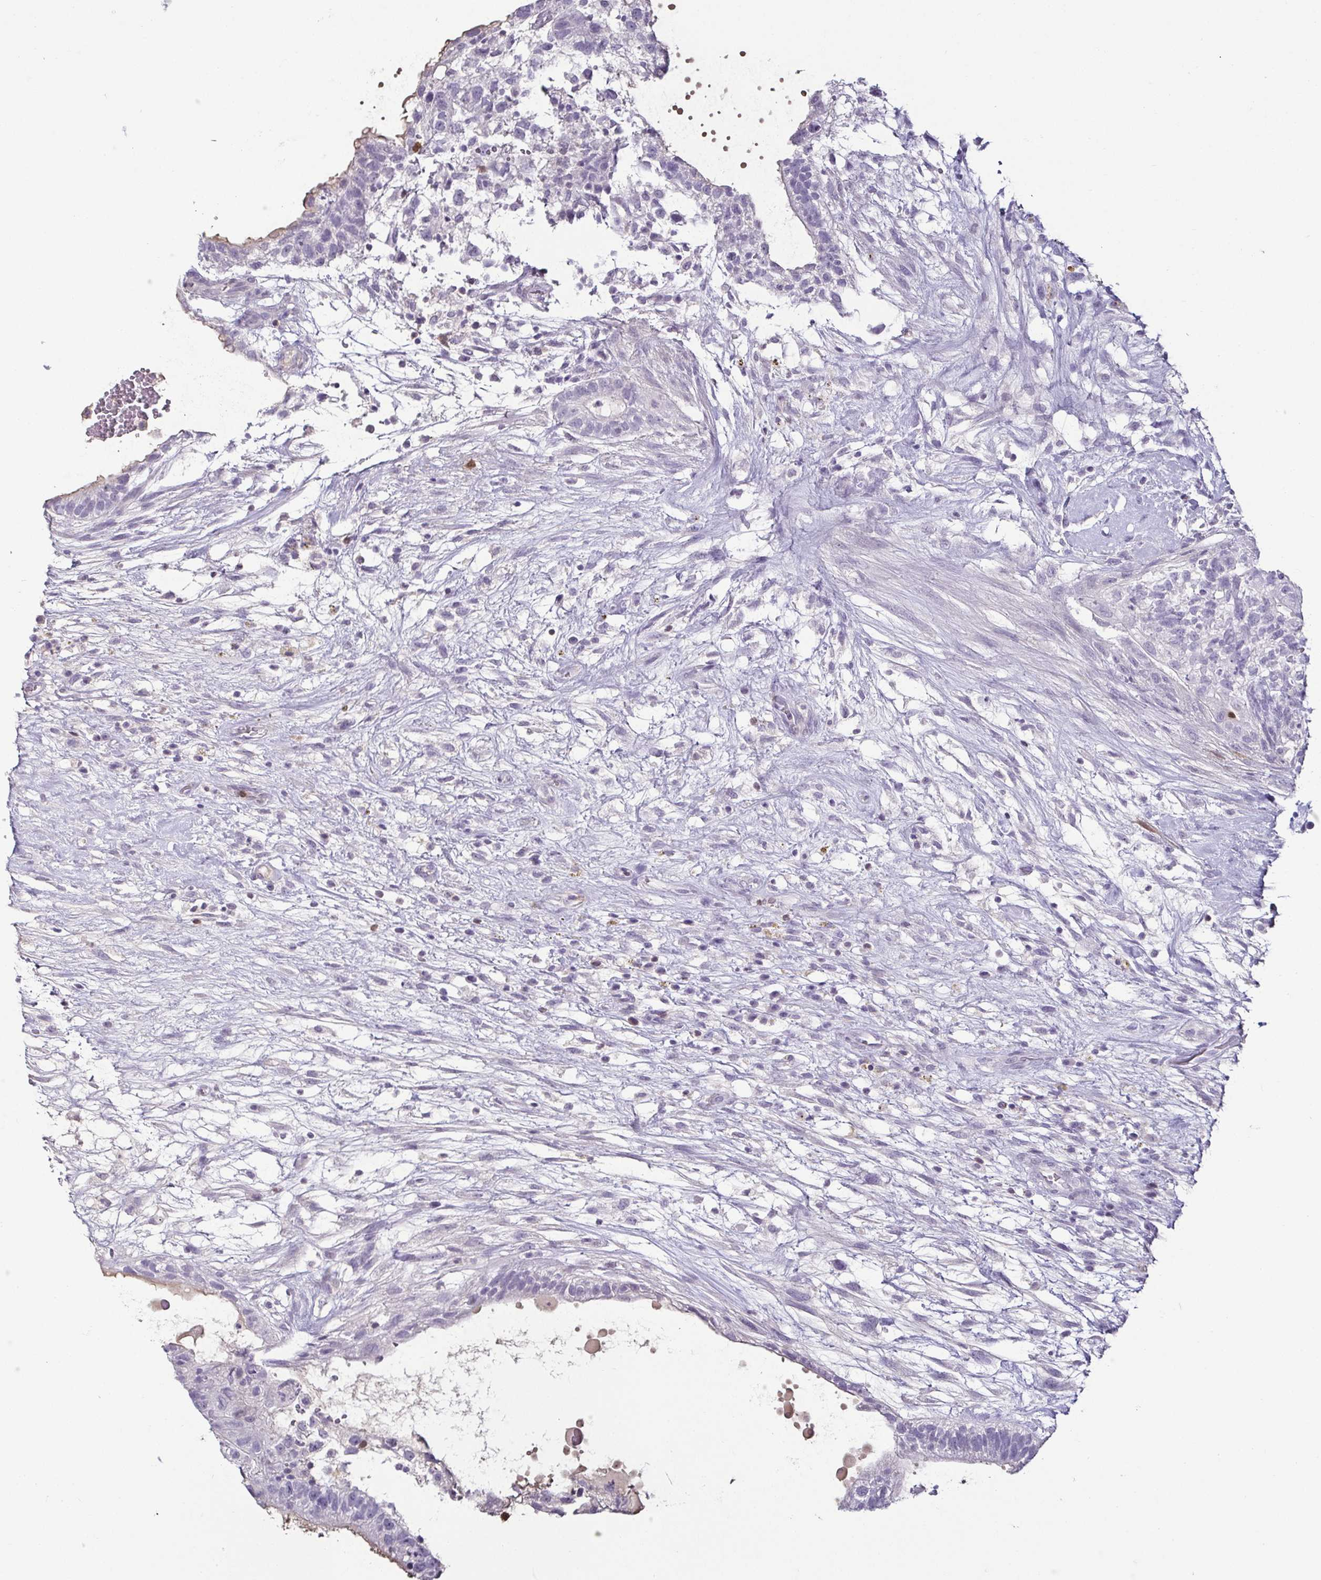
{"staining": {"intensity": "negative", "quantity": "none", "location": "none"}, "tissue": "testis cancer", "cell_type": "Tumor cells", "image_type": "cancer", "snomed": [{"axis": "morphology", "description": "Normal tissue, NOS"}, {"axis": "morphology", "description": "Carcinoma, Embryonal, NOS"}, {"axis": "topography", "description": "Testis"}], "caption": "High magnification brightfield microscopy of embryonal carcinoma (testis) stained with DAB (3,3'-diaminobenzidine) (brown) and counterstained with hematoxylin (blue): tumor cells show no significant staining.", "gene": "HOPX", "patient": {"sex": "male", "age": 32}}